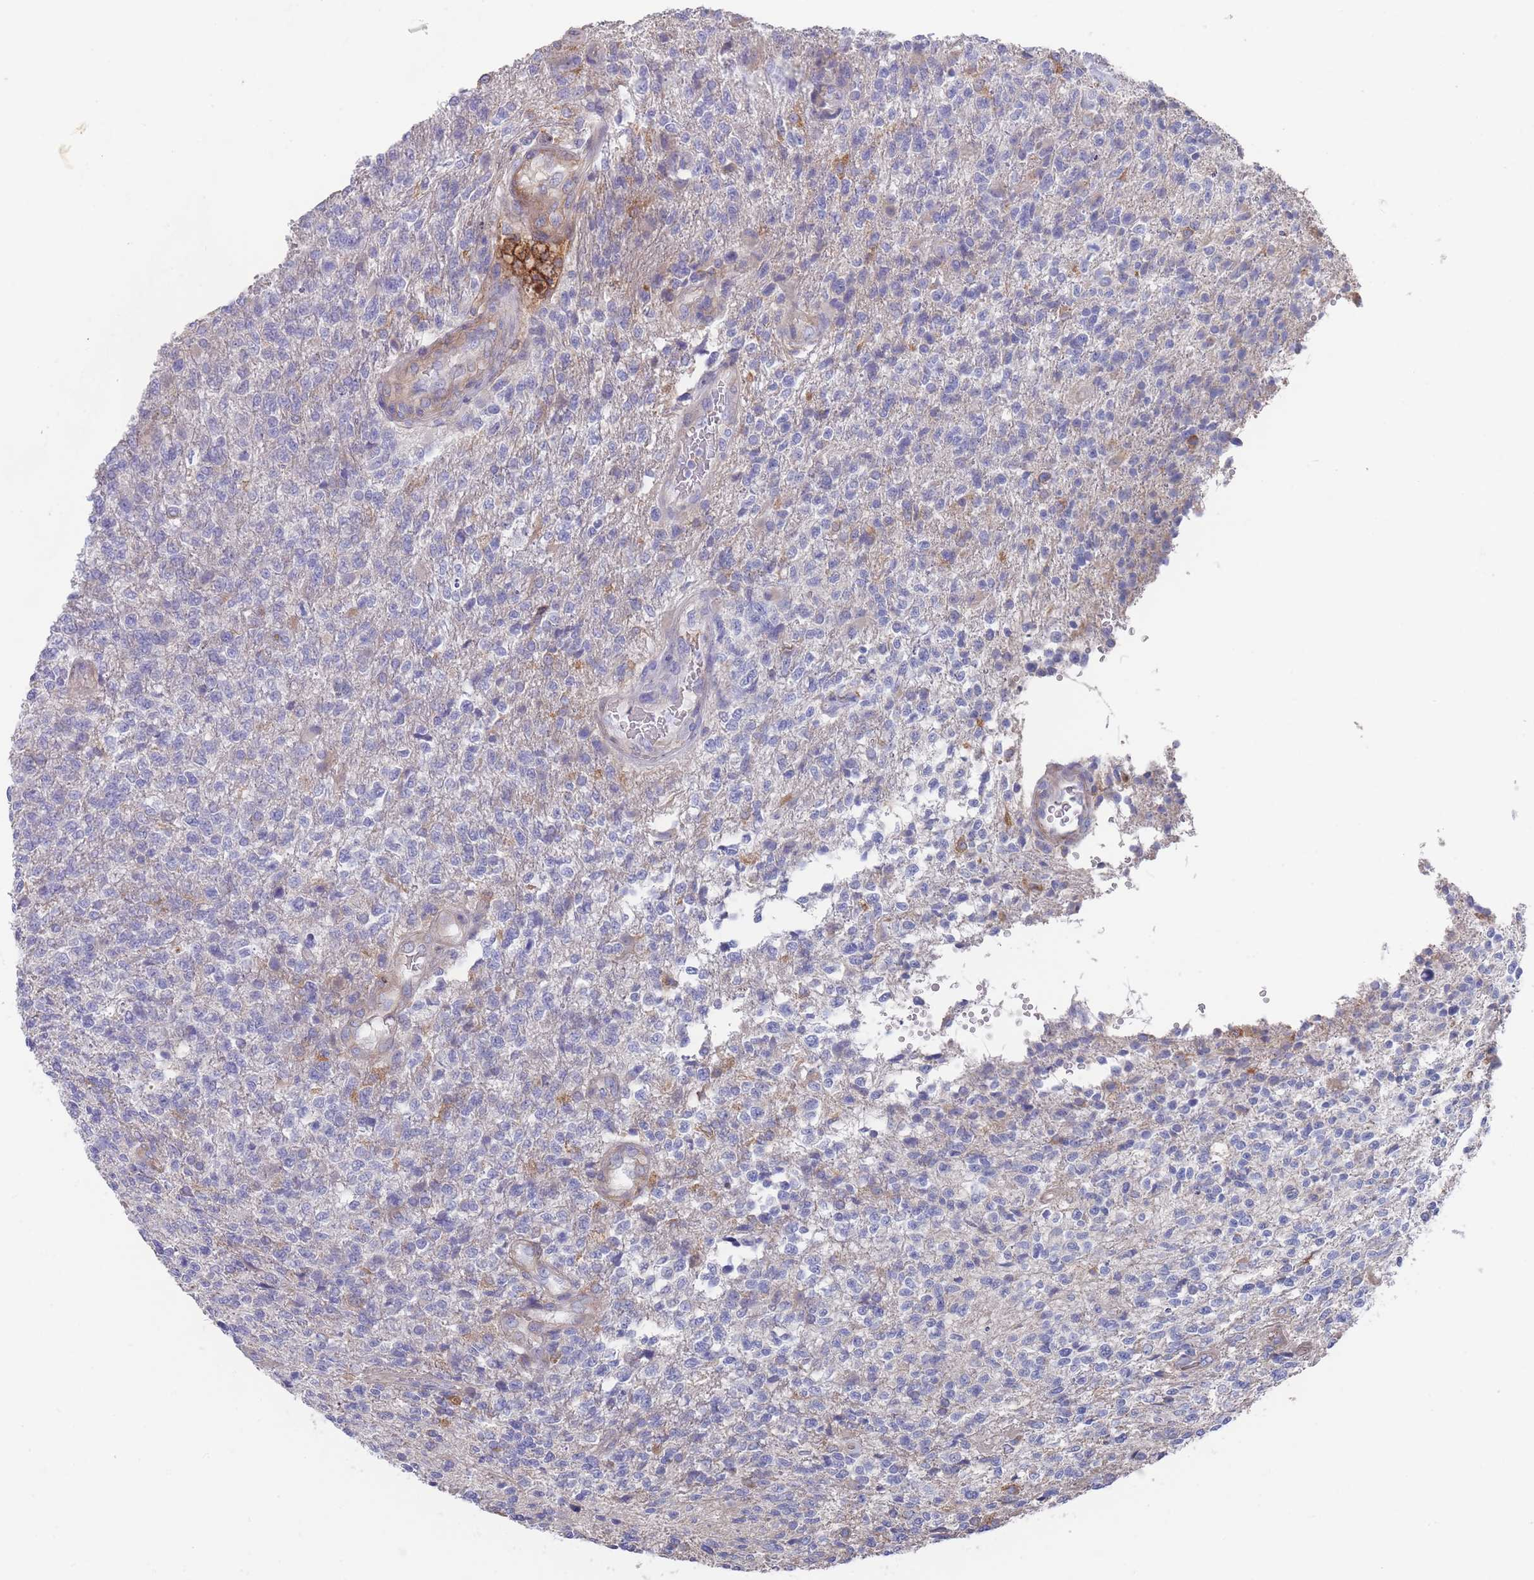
{"staining": {"intensity": "negative", "quantity": "none", "location": "none"}, "tissue": "glioma", "cell_type": "Tumor cells", "image_type": "cancer", "snomed": [{"axis": "morphology", "description": "Glioma, malignant, High grade"}, {"axis": "topography", "description": "Brain"}], "caption": "The micrograph reveals no staining of tumor cells in glioma.", "gene": "SCCPDH", "patient": {"sex": "male", "age": 56}}